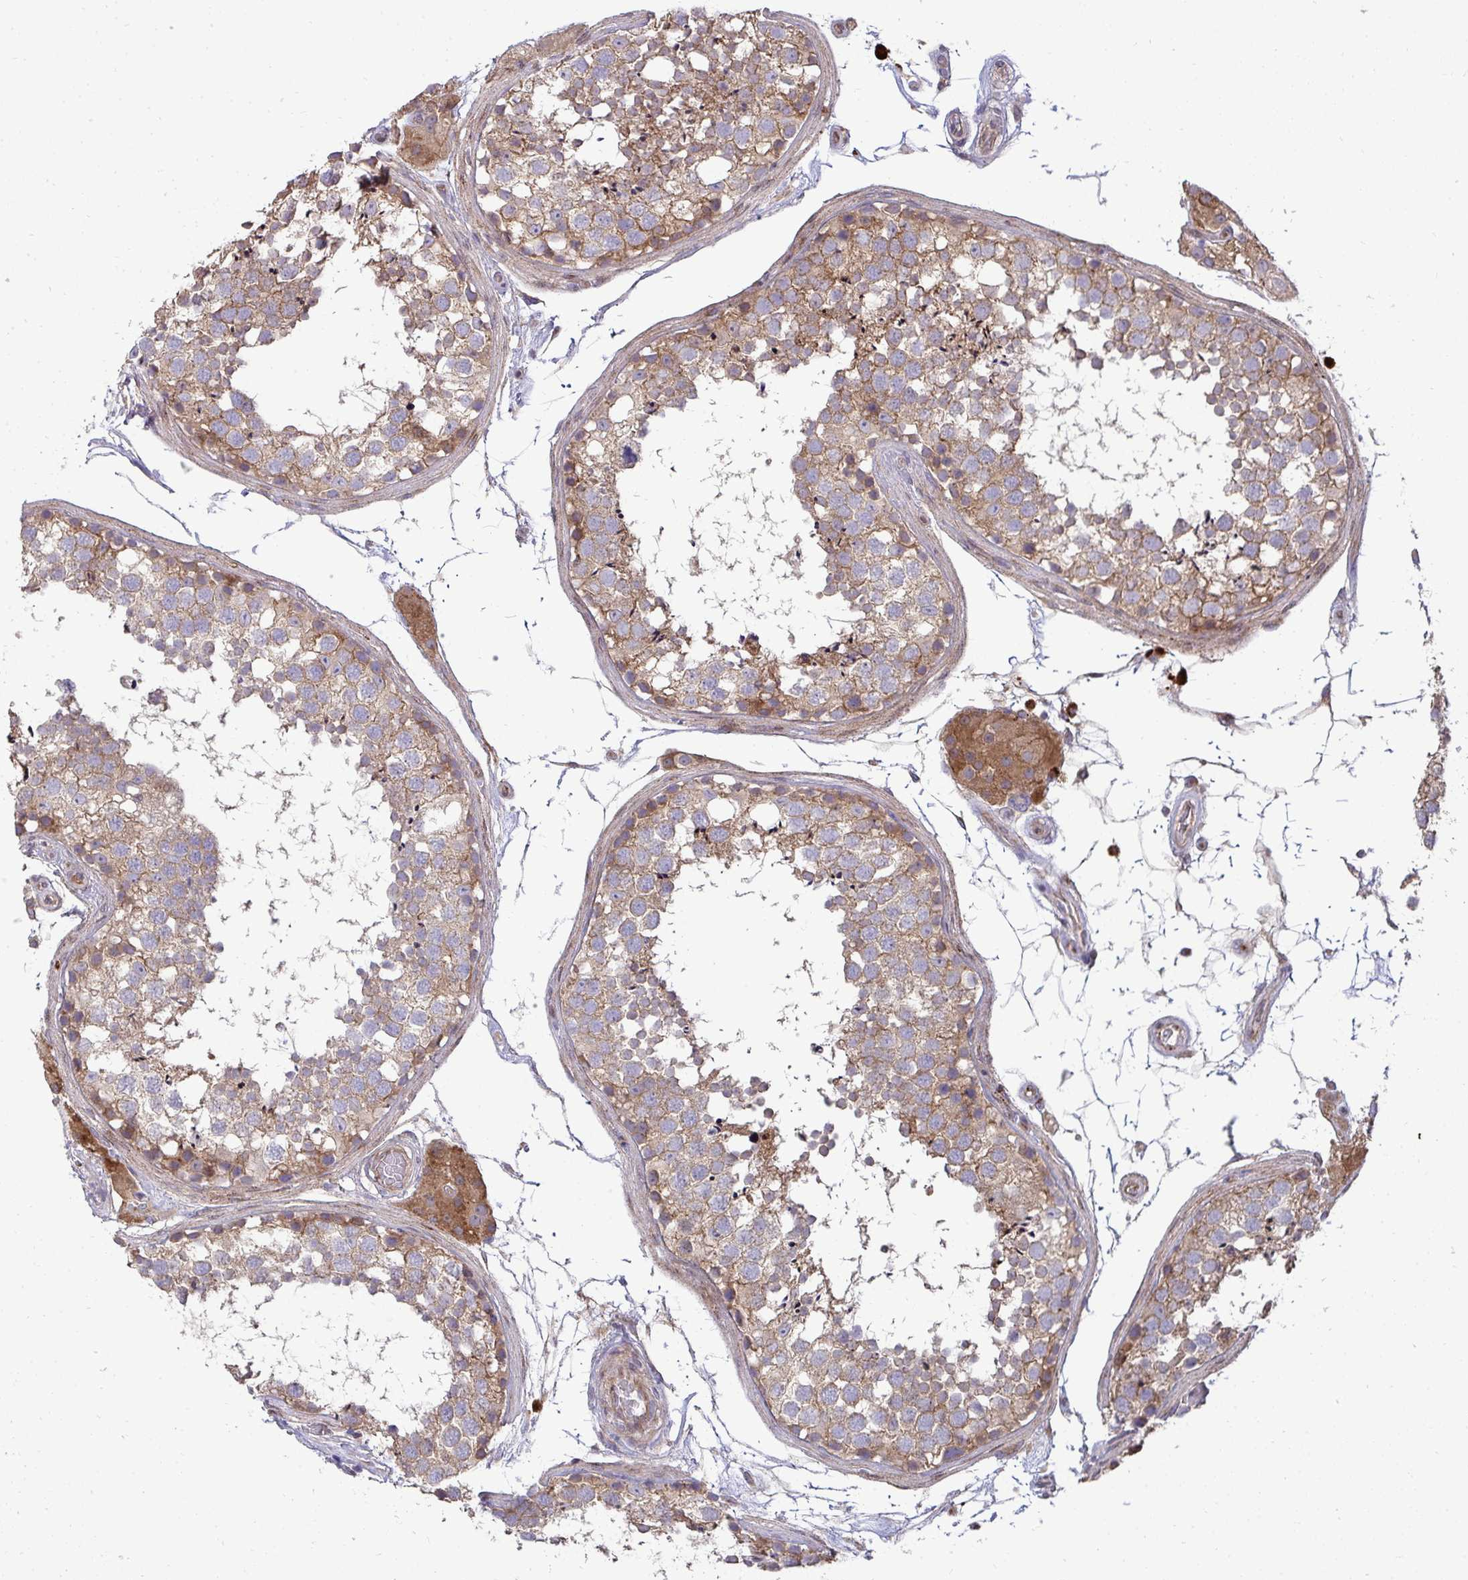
{"staining": {"intensity": "moderate", "quantity": ">75%", "location": "cytoplasmic/membranous"}, "tissue": "testis", "cell_type": "Cells in seminiferous ducts", "image_type": "normal", "snomed": [{"axis": "morphology", "description": "Normal tissue, NOS"}, {"axis": "morphology", "description": "Seminoma, NOS"}, {"axis": "topography", "description": "Testis"}], "caption": "The image exhibits a brown stain indicating the presence of a protein in the cytoplasmic/membranous of cells in seminiferous ducts in testis.", "gene": "SH2D1B", "patient": {"sex": "male", "age": 65}}